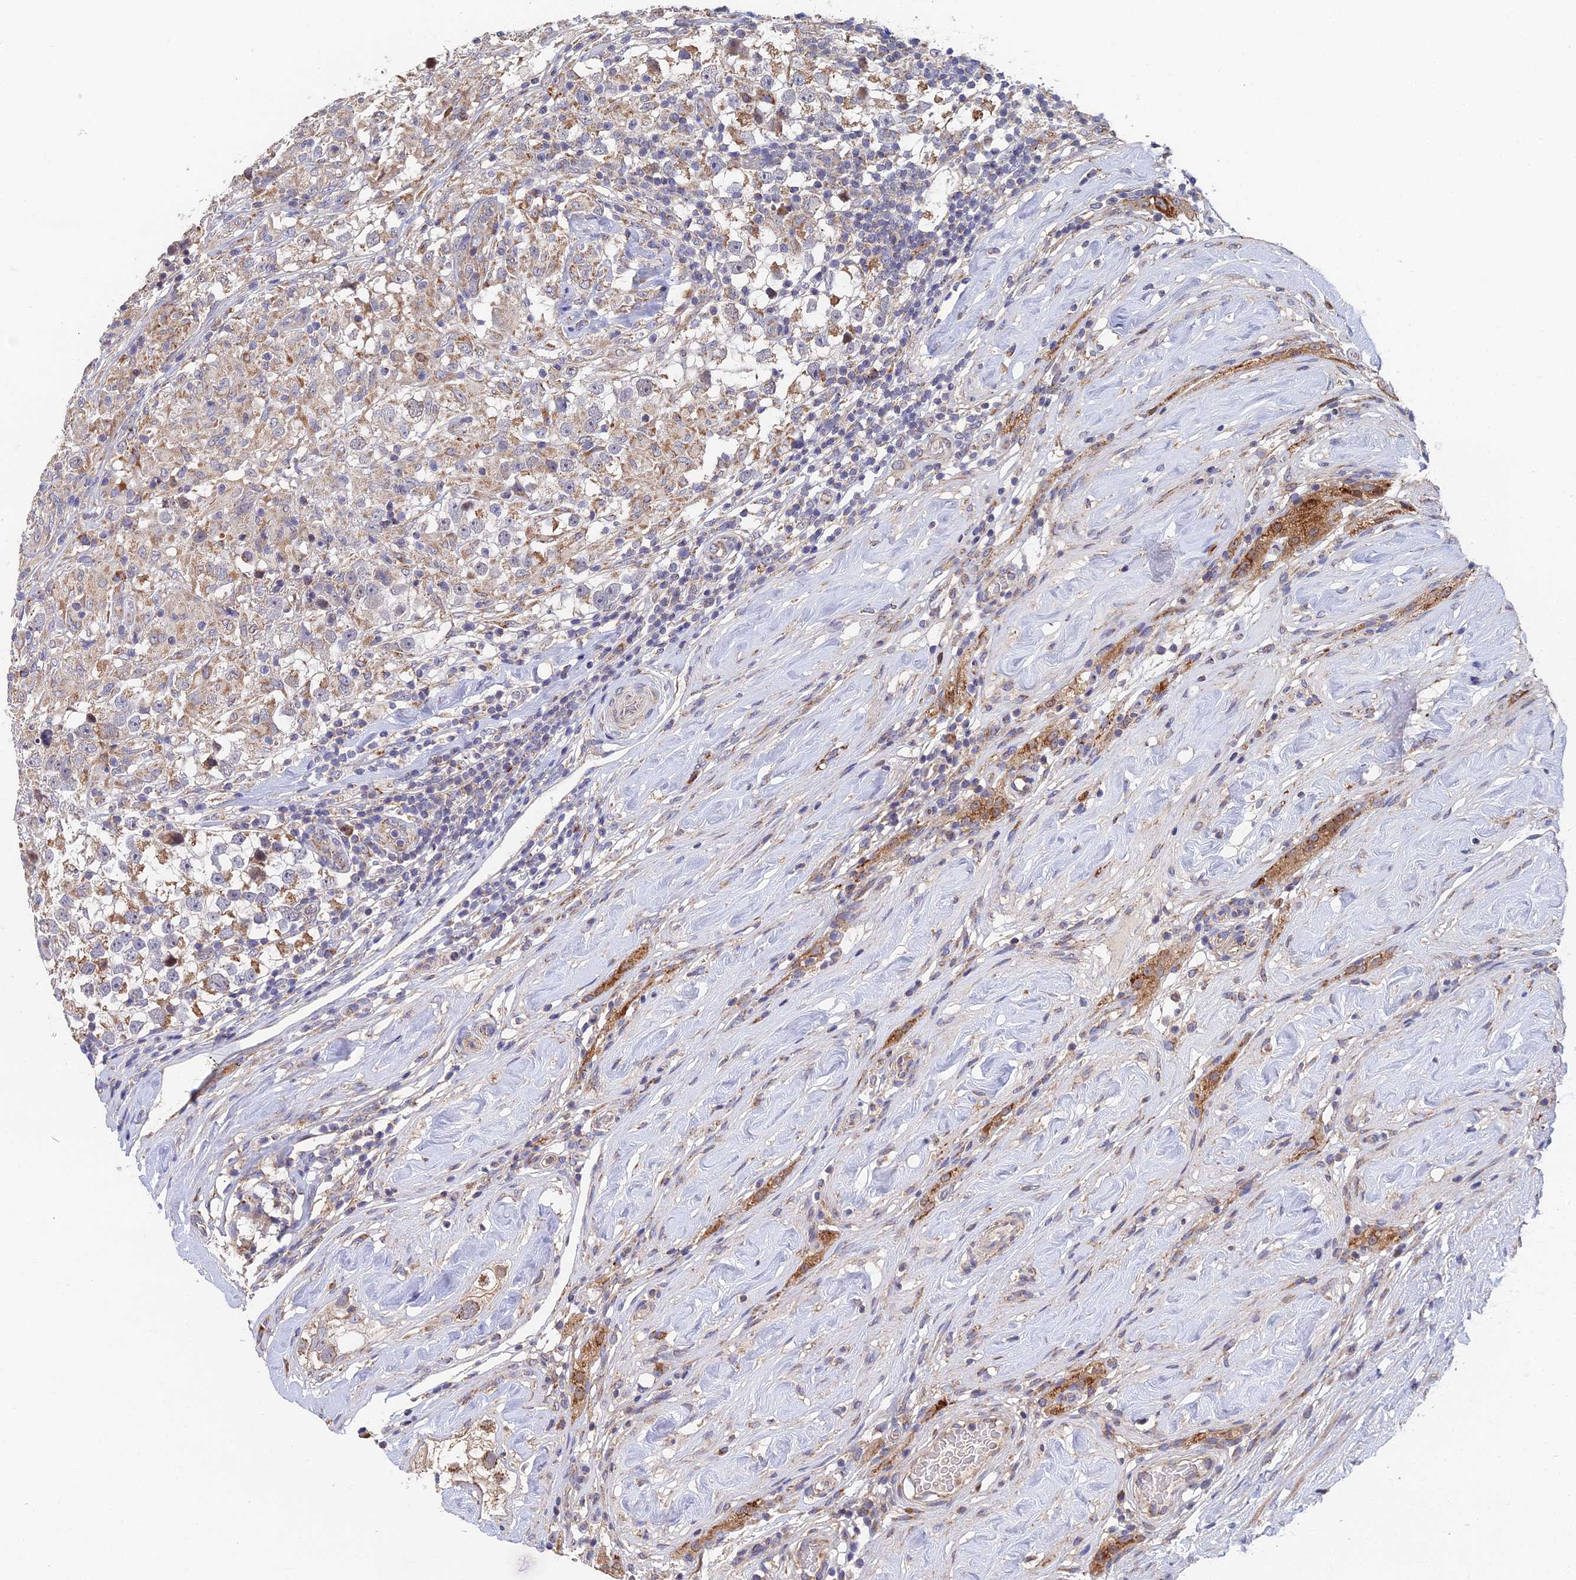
{"staining": {"intensity": "moderate", "quantity": "25%-75%", "location": "cytoplasmic/membranous"}, "tissue": "testis cancer", "cell_type": "Tumor cells", "image_type": "cancer", "snomed": [{"axis": "morphology", "description": "Seminoma, NOS"}, {"axis": "topography", "description": "Testis"}], "caption": "Tumor cells exhibit moderate cytoplasmic/membranous expression in about 25%-75% of cells in seminoma (testis).", "gene": "ECSIT", "patient": {"sex": "male", "age": 46}}